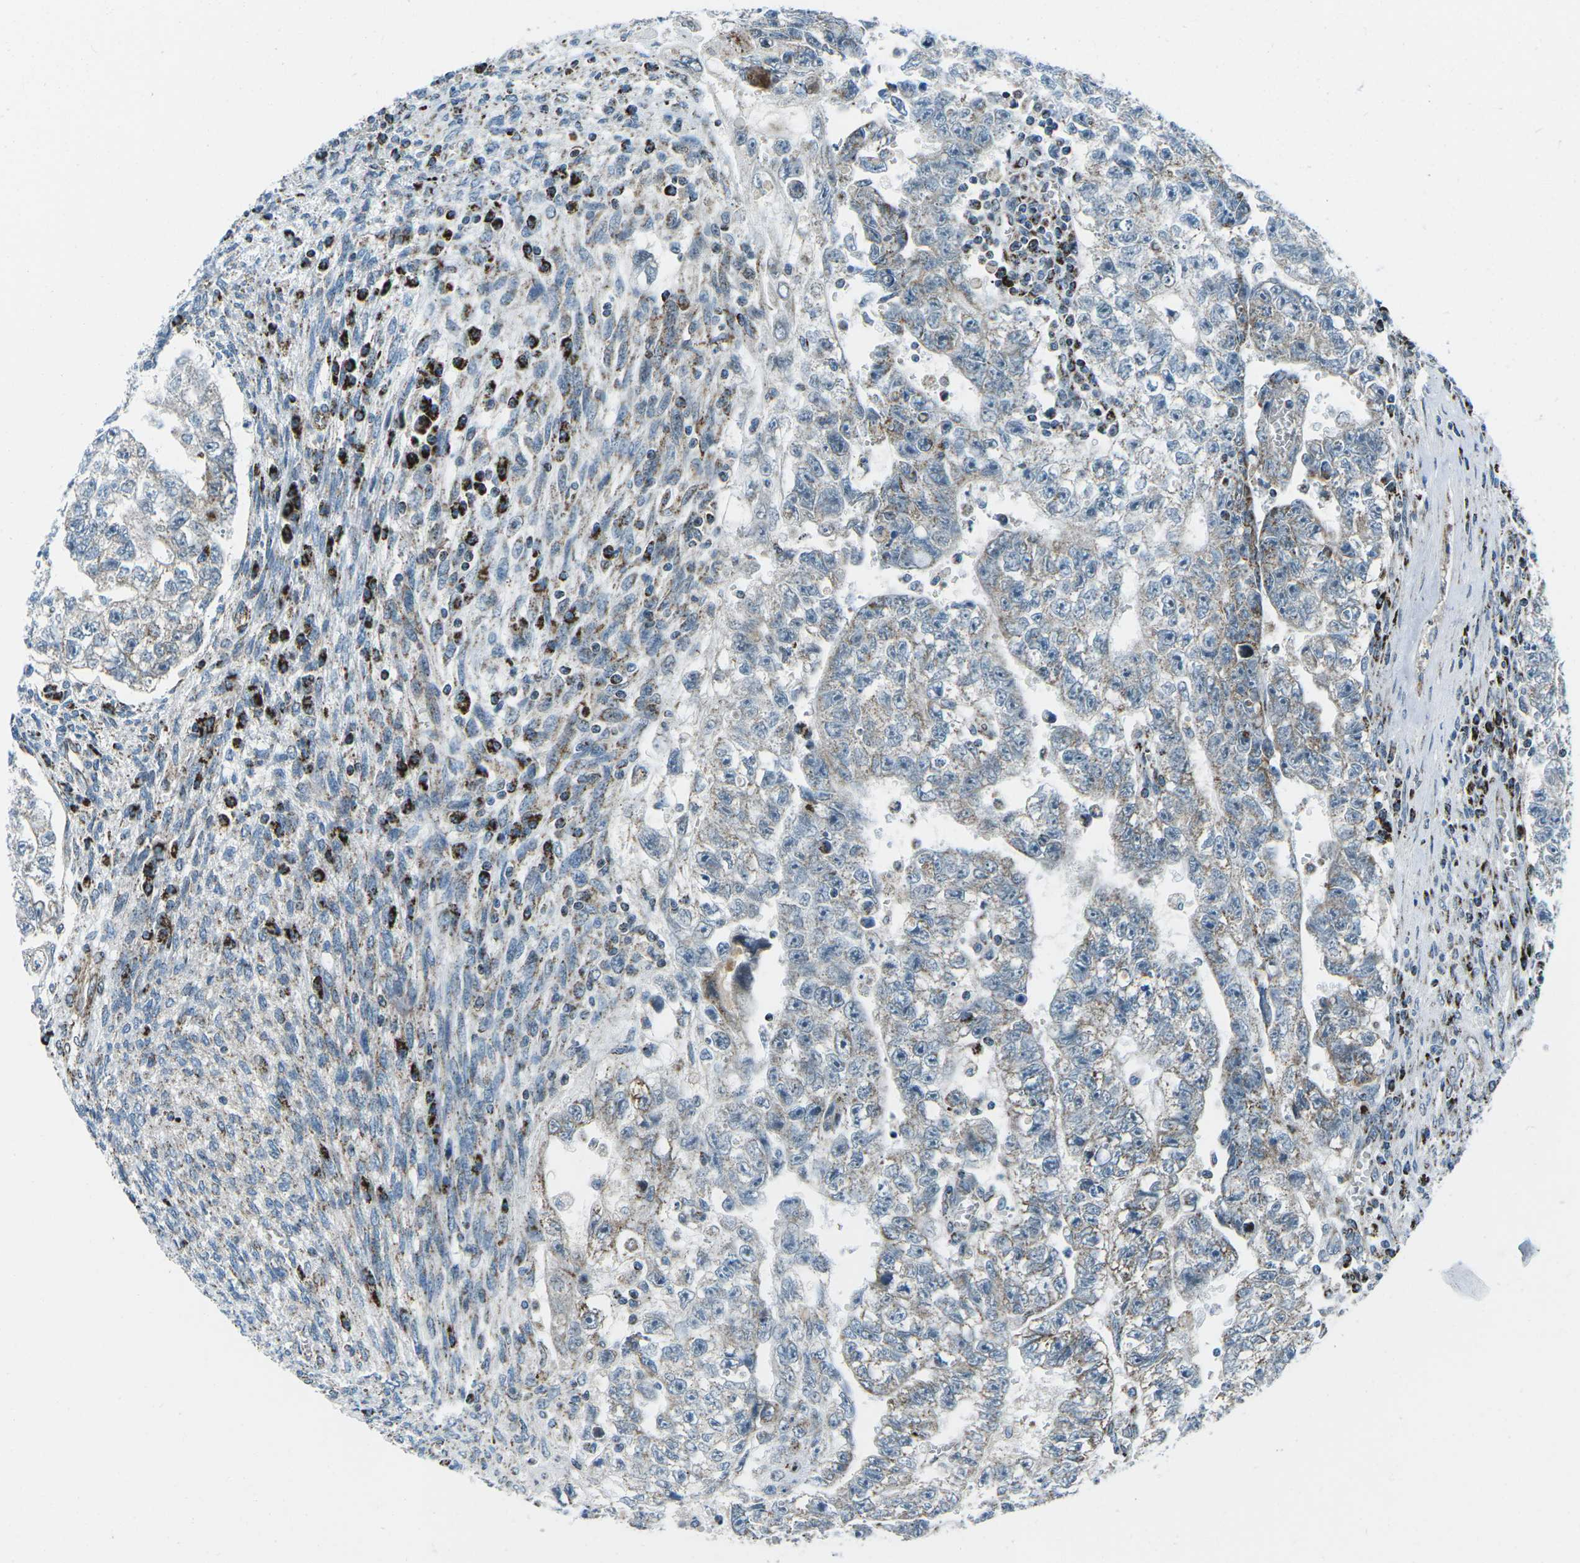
{"staining": {"intensity": "weak", "quantity": "<25%", "location": "cytoplasmic/membranous"}, "tissue": "testis cancer", "cell_type": "Tumor cells", "image_type": "cancer", "snomed": [{"axis": "morphology", "description": "Seminoma, NOS"}, {"axis": "morphology", "description": "Carcinoma, Embryonal, NOS"}, {"axis": "topography", "description": "Testis"}], "caption": "This is a histopathology image of immunohistochemistry (IHC) staining of seminoma (testis), which shows no expression in tumor cells.", "gene": "RFESD", "patient": {"sex": "male", "age": 38}}